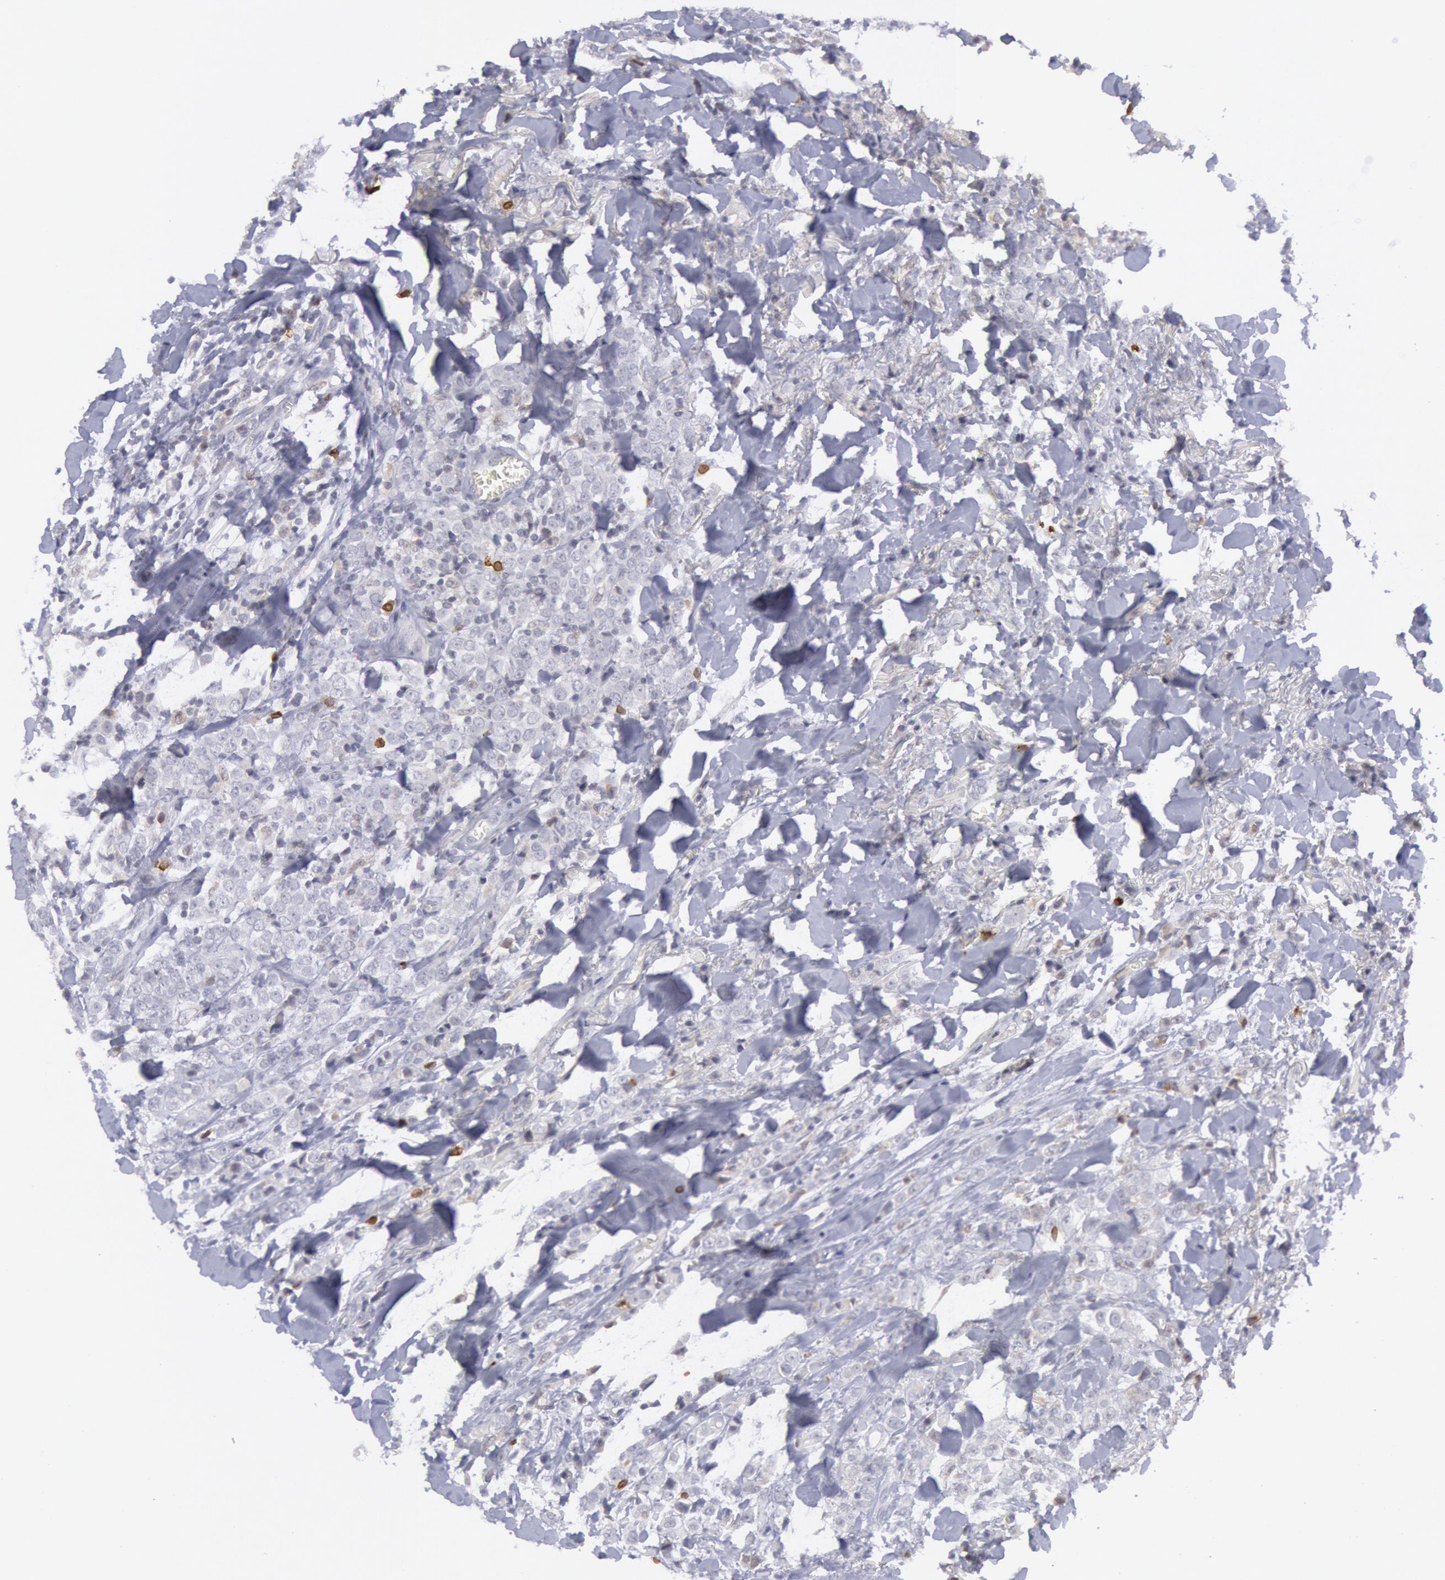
{"staining": {"intensity": "negative", "quantity": "none", "location": "none"}, "tissue": "breast cancer", "cell_type": "Tumor cells", "image_type": "cancer", "snomed": [{"axis": "morphology", "description": "Lobular carcinoma"}, {"axis": "topography", "description": "Breast"}], "caption": "Human lobular carcinoma (breast) stained for a protein using immunohistochemistry demonstrates no expression in tumor cells.", "gene": "PTGS2", "patient": {"sex": "female", "age": 57}}